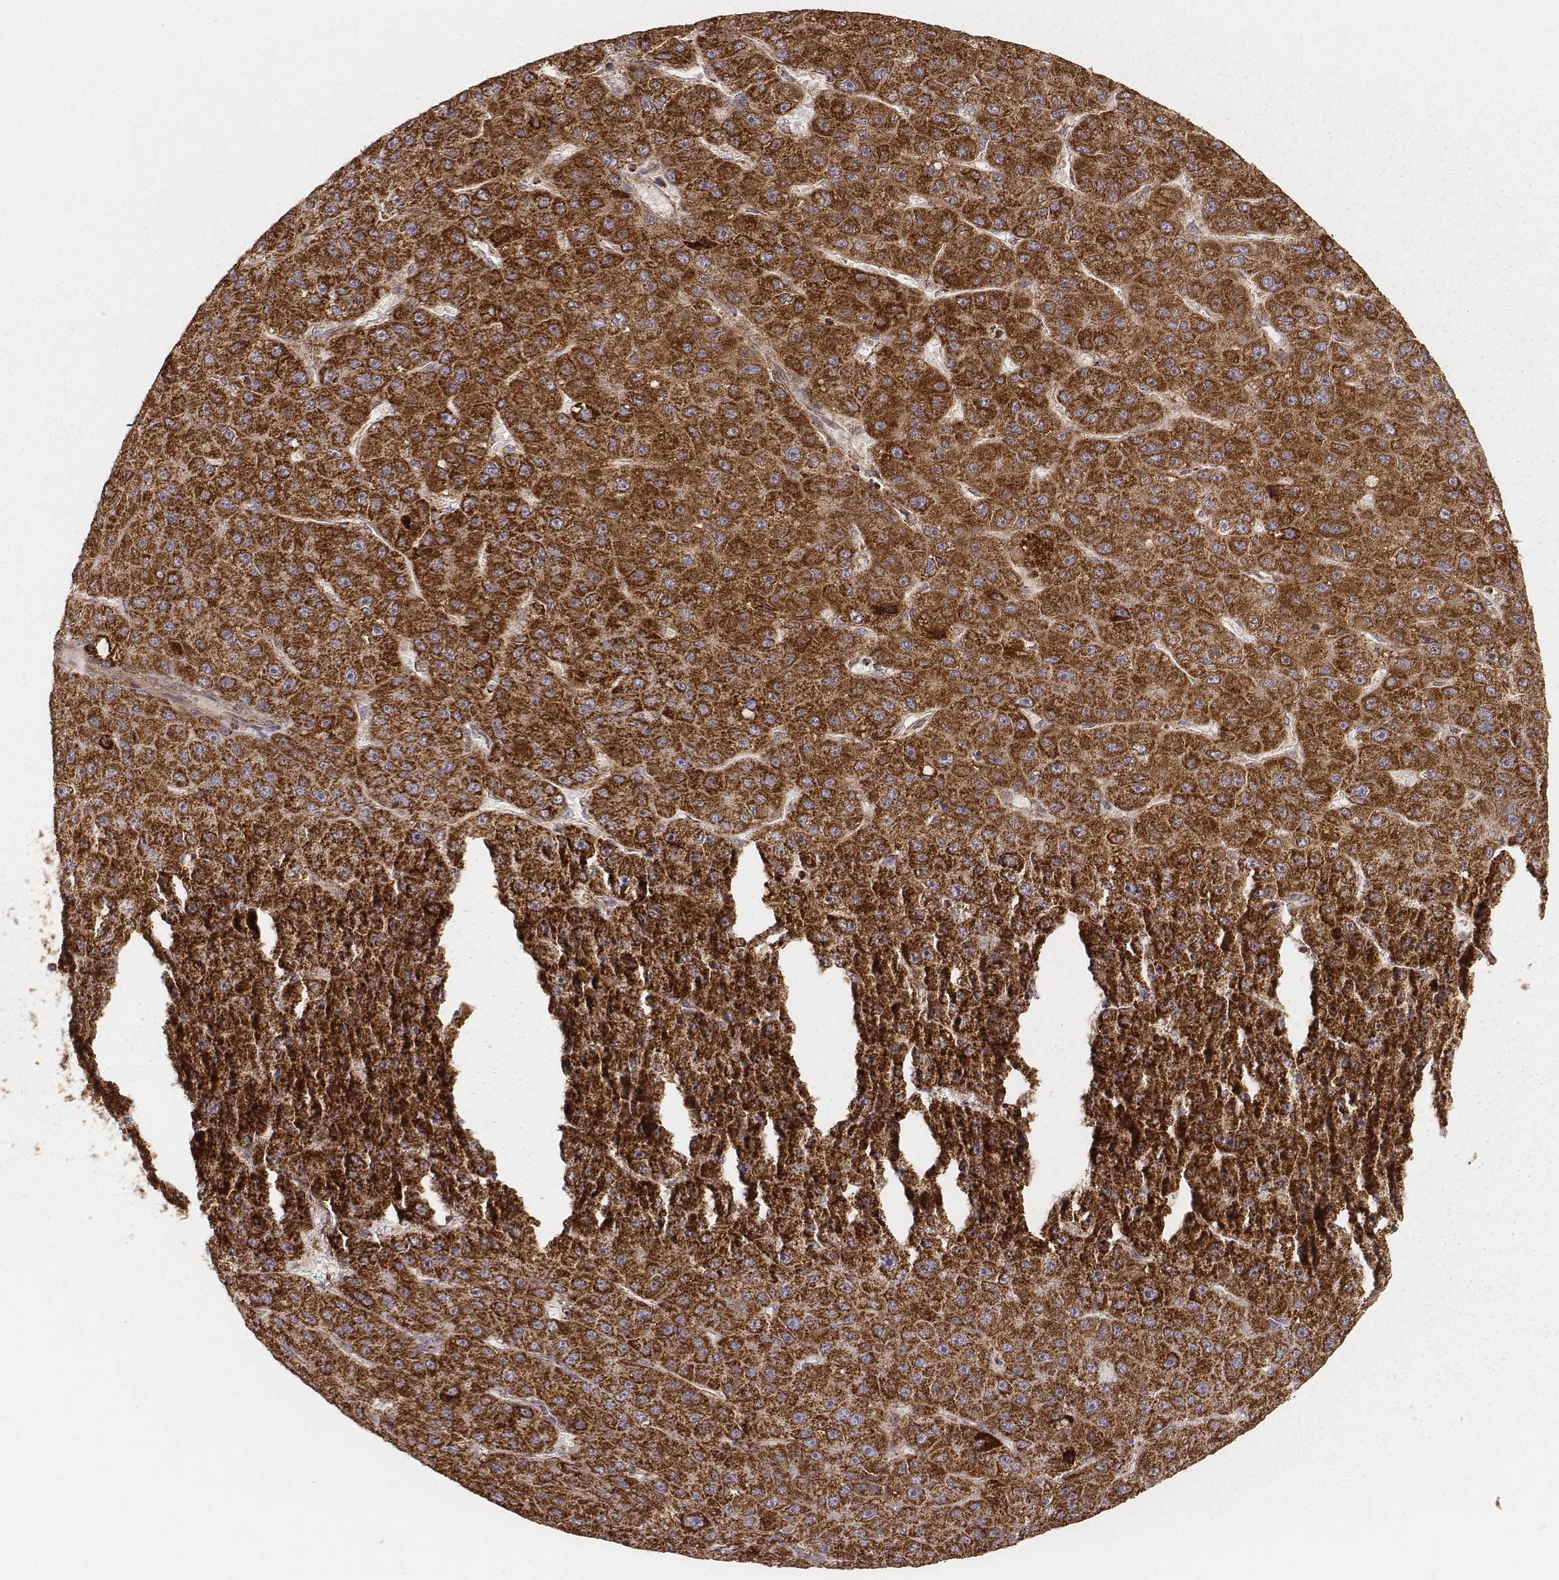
{"staining": {"intensity": "strong", "quantity": ">75%", "location": "cytoplasmic/membranous"}, "tissue": "liver cancer", "cell_type": "Tumor cells", "image_type": "cancer", "snomed": [{"axis": "morphology", "description": "Carcinoma, Hepatocellular, NOS"}, {"axis": "topography", "description": "Liver"}], "caption": "Human hepatocellular carcinoma (liver) stained for a protein (brown) reveals strong cytoplasmic/membranous positive expression in approximately >75% of tumor cells.", "gene": "CS", "patient": {"sex": "male", "age": 67}}